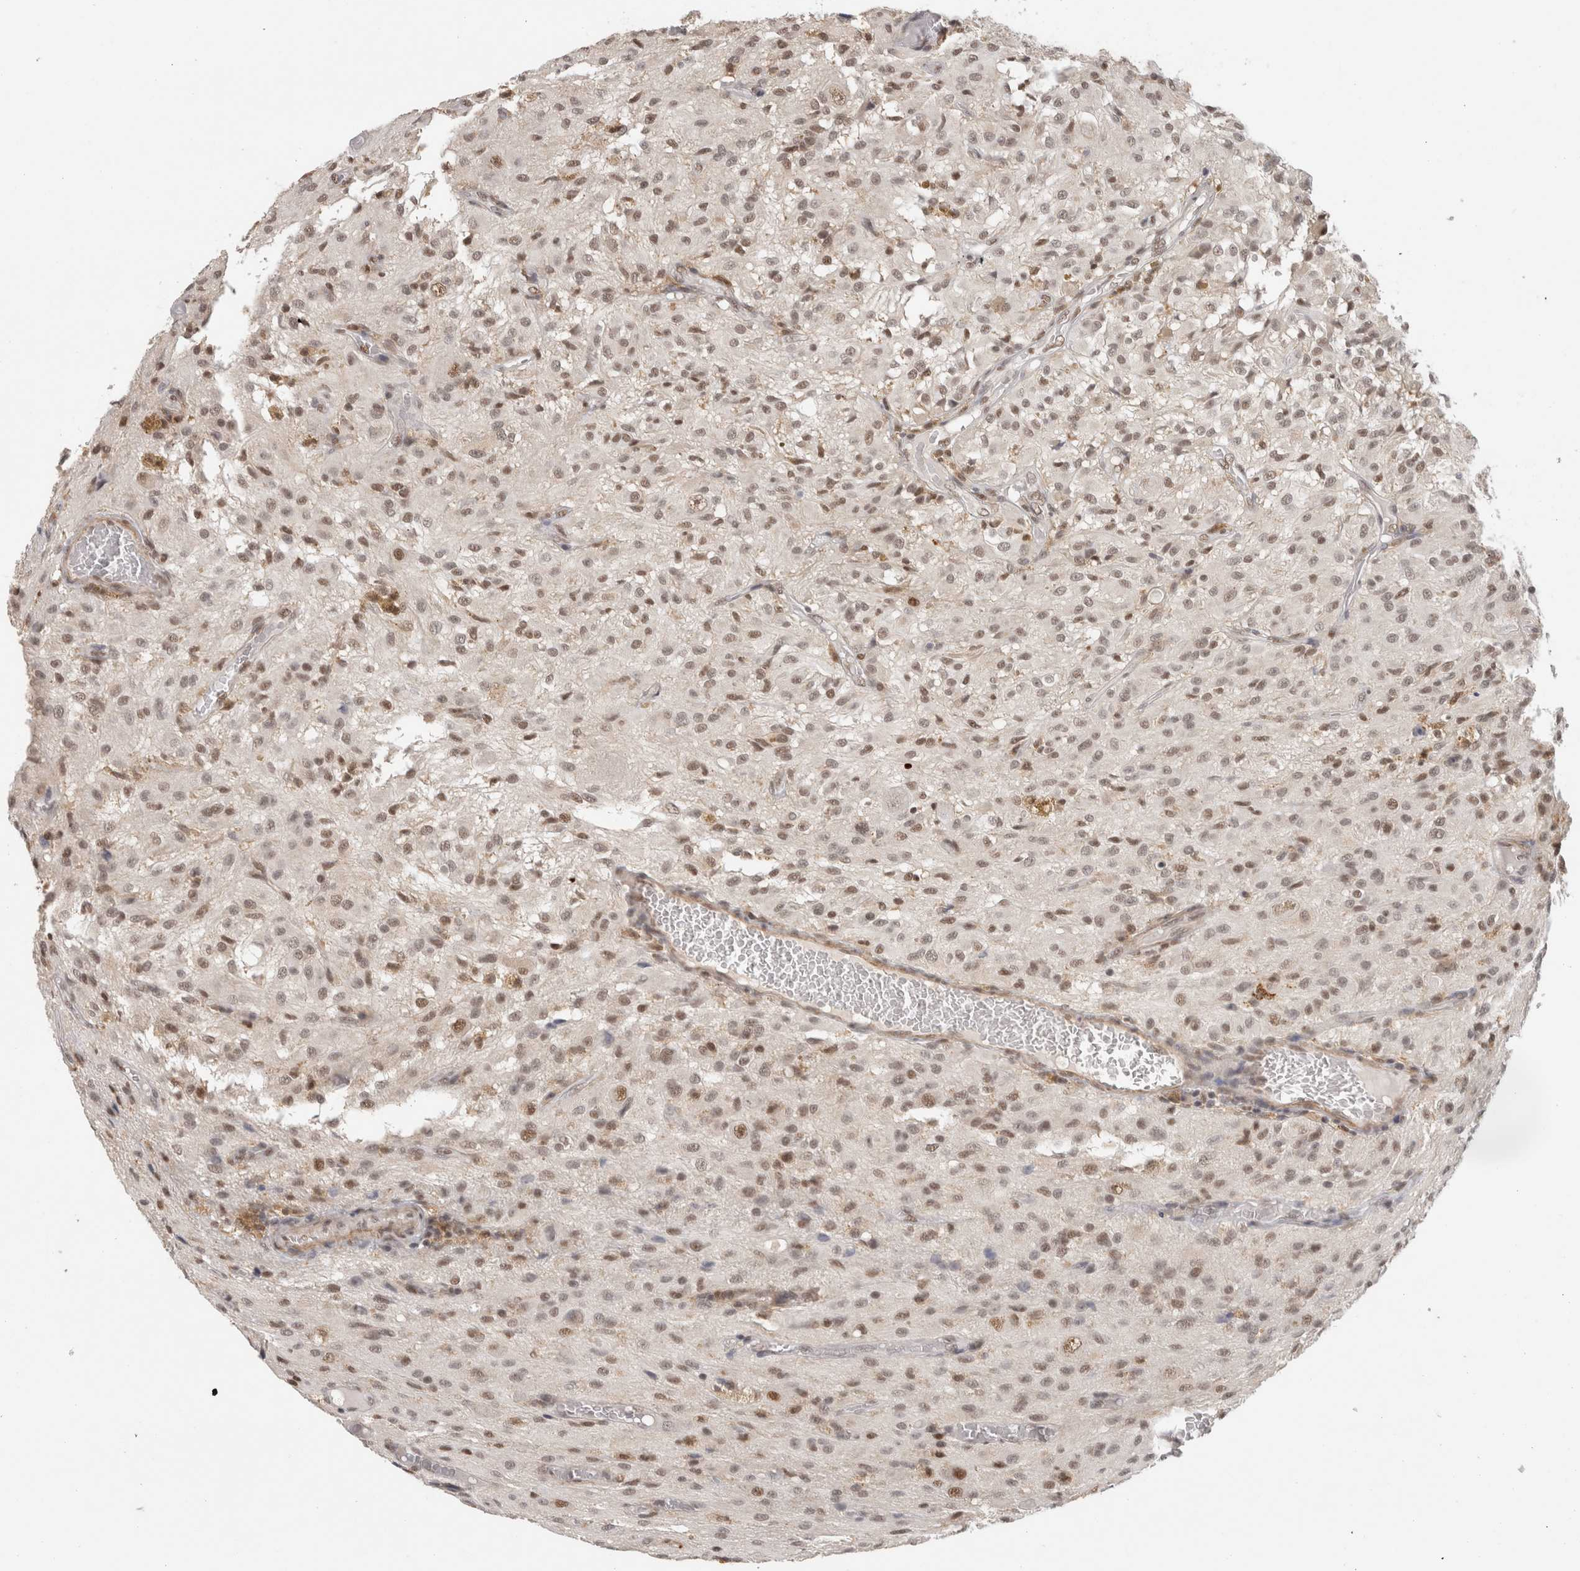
{"staining": {"intensity": "moderate", "quantity": "25%-75%", "location": "nuclear"}, "tissue": "glioma", "cell_type": "Tumor cells", "image_type": "cancer", "snomed": [{"axis": "morphology", "description": "Glioma, malignant, High grade"}, {"axis": "topography", "description": "Brain"}], "caption": "Immunohistochemical staining of human glioma demonstrates moderate nuclear protein positivity in about 25%-75% of tumor cells. The staining was performed using DAB (3,3'-diaminobenzidine), with brown indicating positive protein expression. Nuclei are stained blue with hematoxylin.", "gene": "ZNF830", "patient": {"sex": "female", "age": 59}}